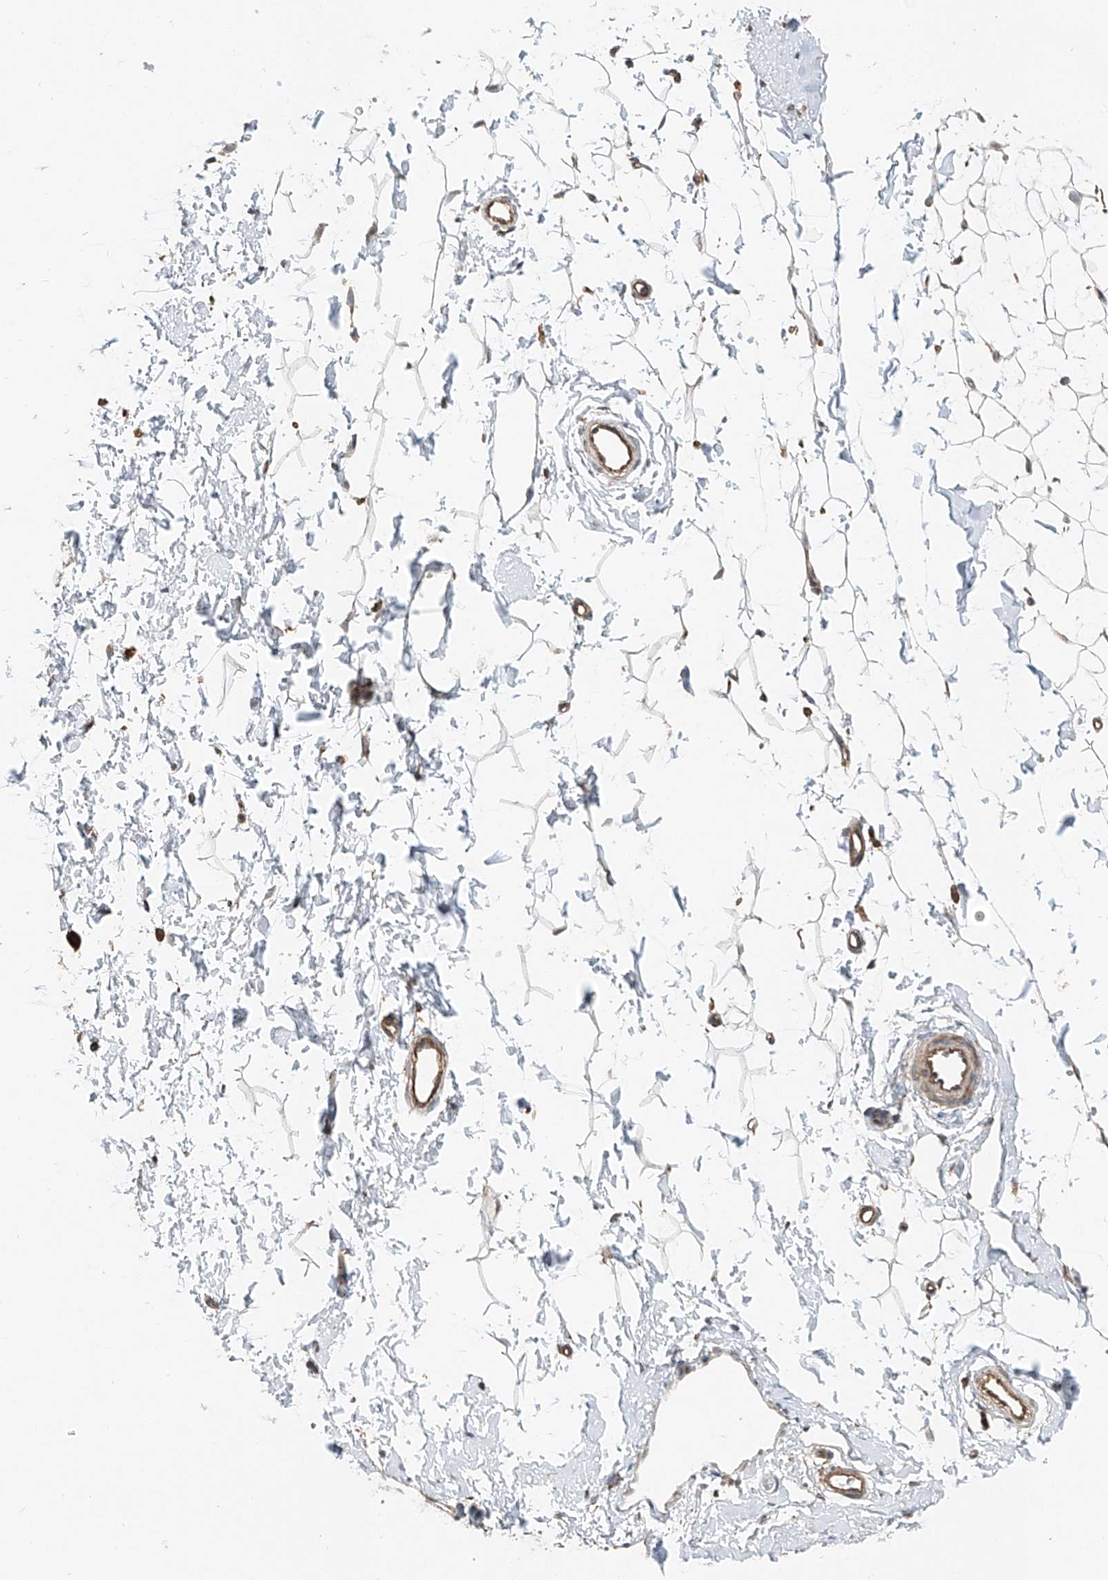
{"staining": {"intensity": "weak", "quantity": ">75%", "location": "cytoplasmic/membranous"}, "tissue": "adipose tissue", "cell_type": "Adipocytes", "image_type": "normal", "snomed": [{"axis": "morphology", "description": "Normal tissue, NOS"}, {"axis": "topography", "description": "Breast"}], "caption": "High-power microscopy captured an immunohistochemistry (IHC) histopathology image of benign adipose tissue, revealing weak cytoplasmic/membranous positivity in approximately >75% of adipocytes. Immunohistochemistry stains the protein of interest in brown and the nuclei are stained blue.", "gene": "CEP162", "patient": {"sex": "female", "age": 23}}